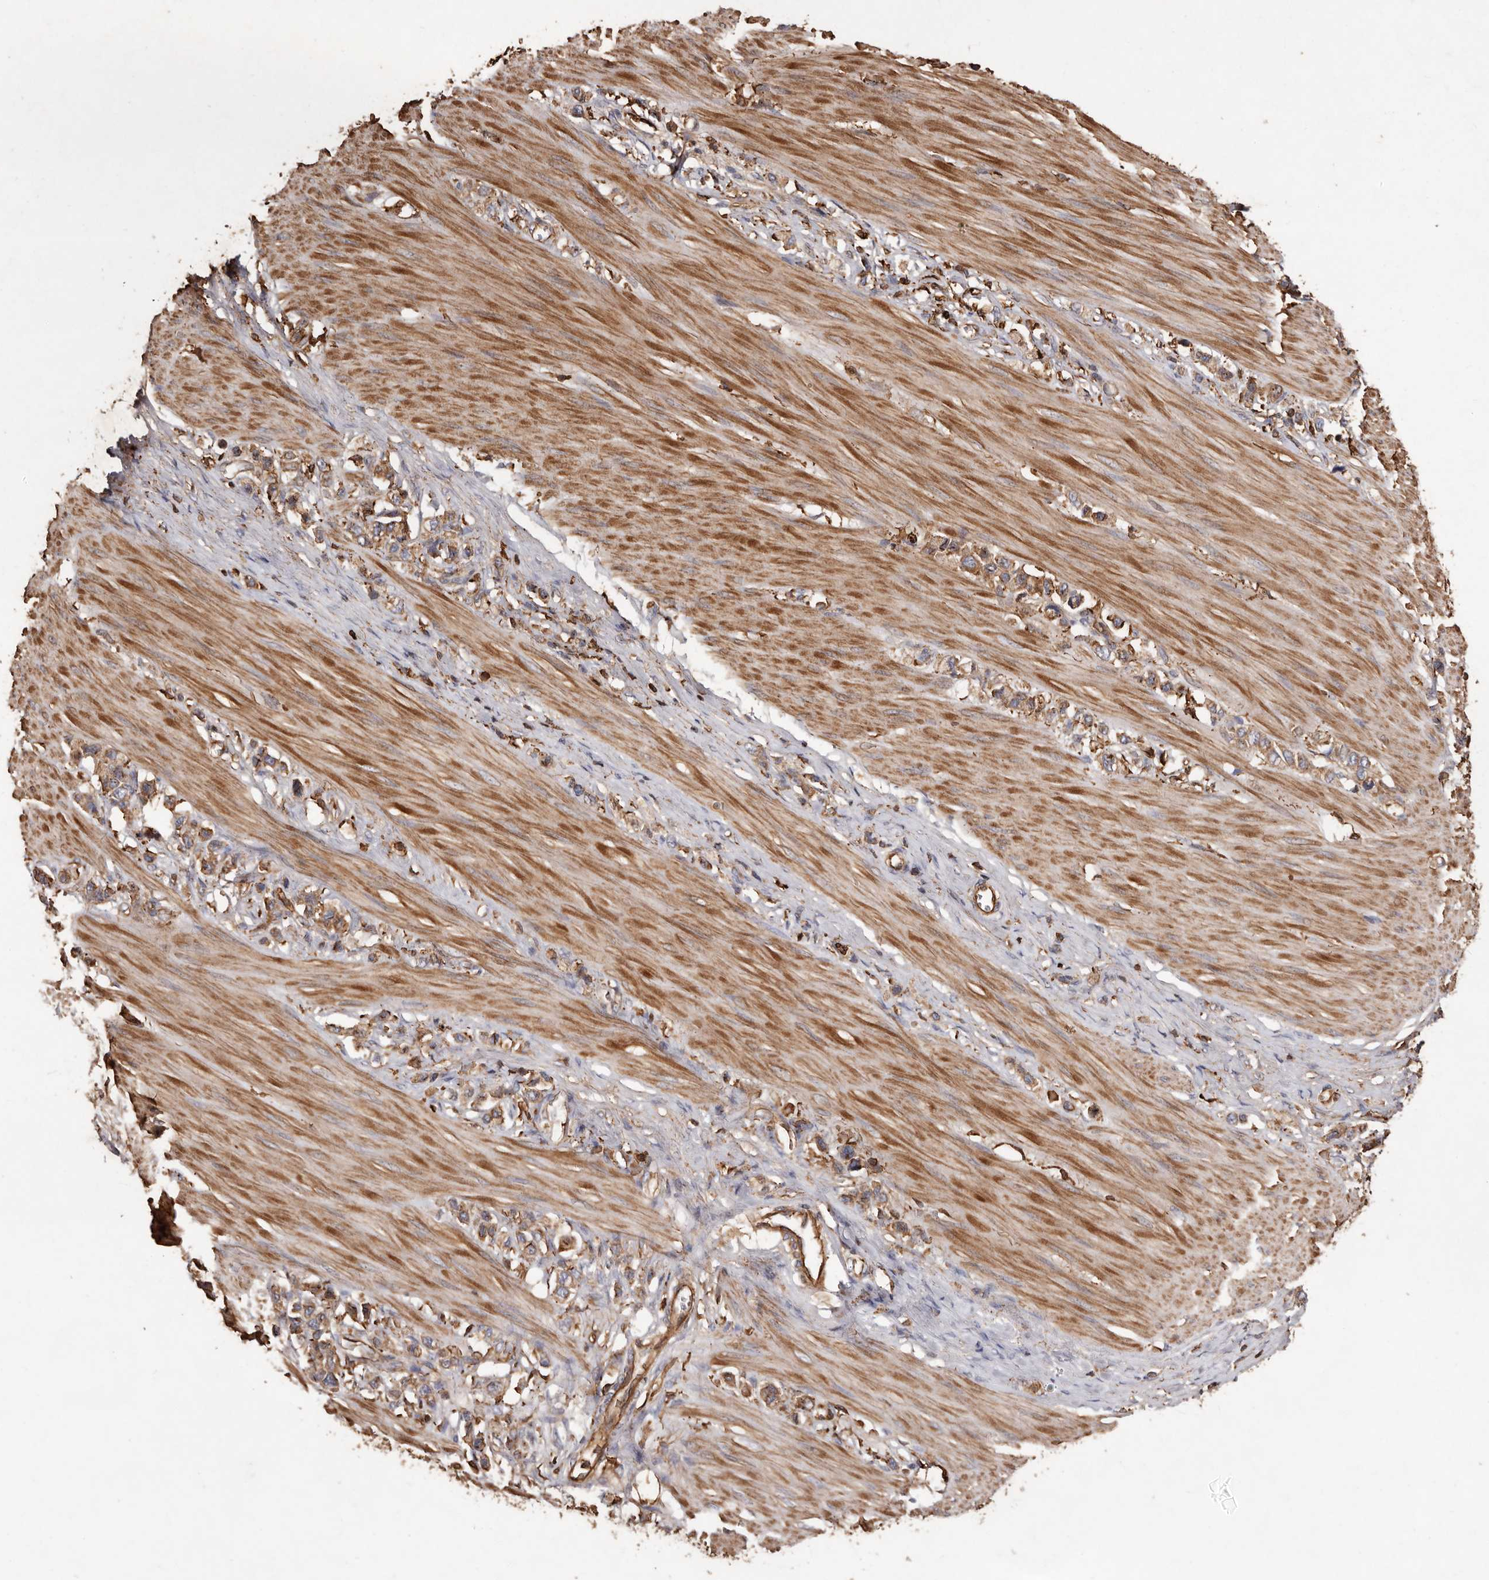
{"staining": {"intensity": "moderate", "quantity": ">75%", "location": "cytoplasmic/membranous"}, "tissue": "stomach cancer", "cell_type": "Tumor cells", "image_type": "cancer", "snomed": [{"axis": "morphology", "description": "Adenocarcinoma, NOS"}, {"axis": "topography", "description": "Stomach"}], "caption": "Tumor cells reveal medium levels of moderate cytoplasmic/membranous expression in about >75% of cells in human stomach adenocarcinoma.", "gene": "COQ8B", "patient": {"sex": "female", "age": 65}}